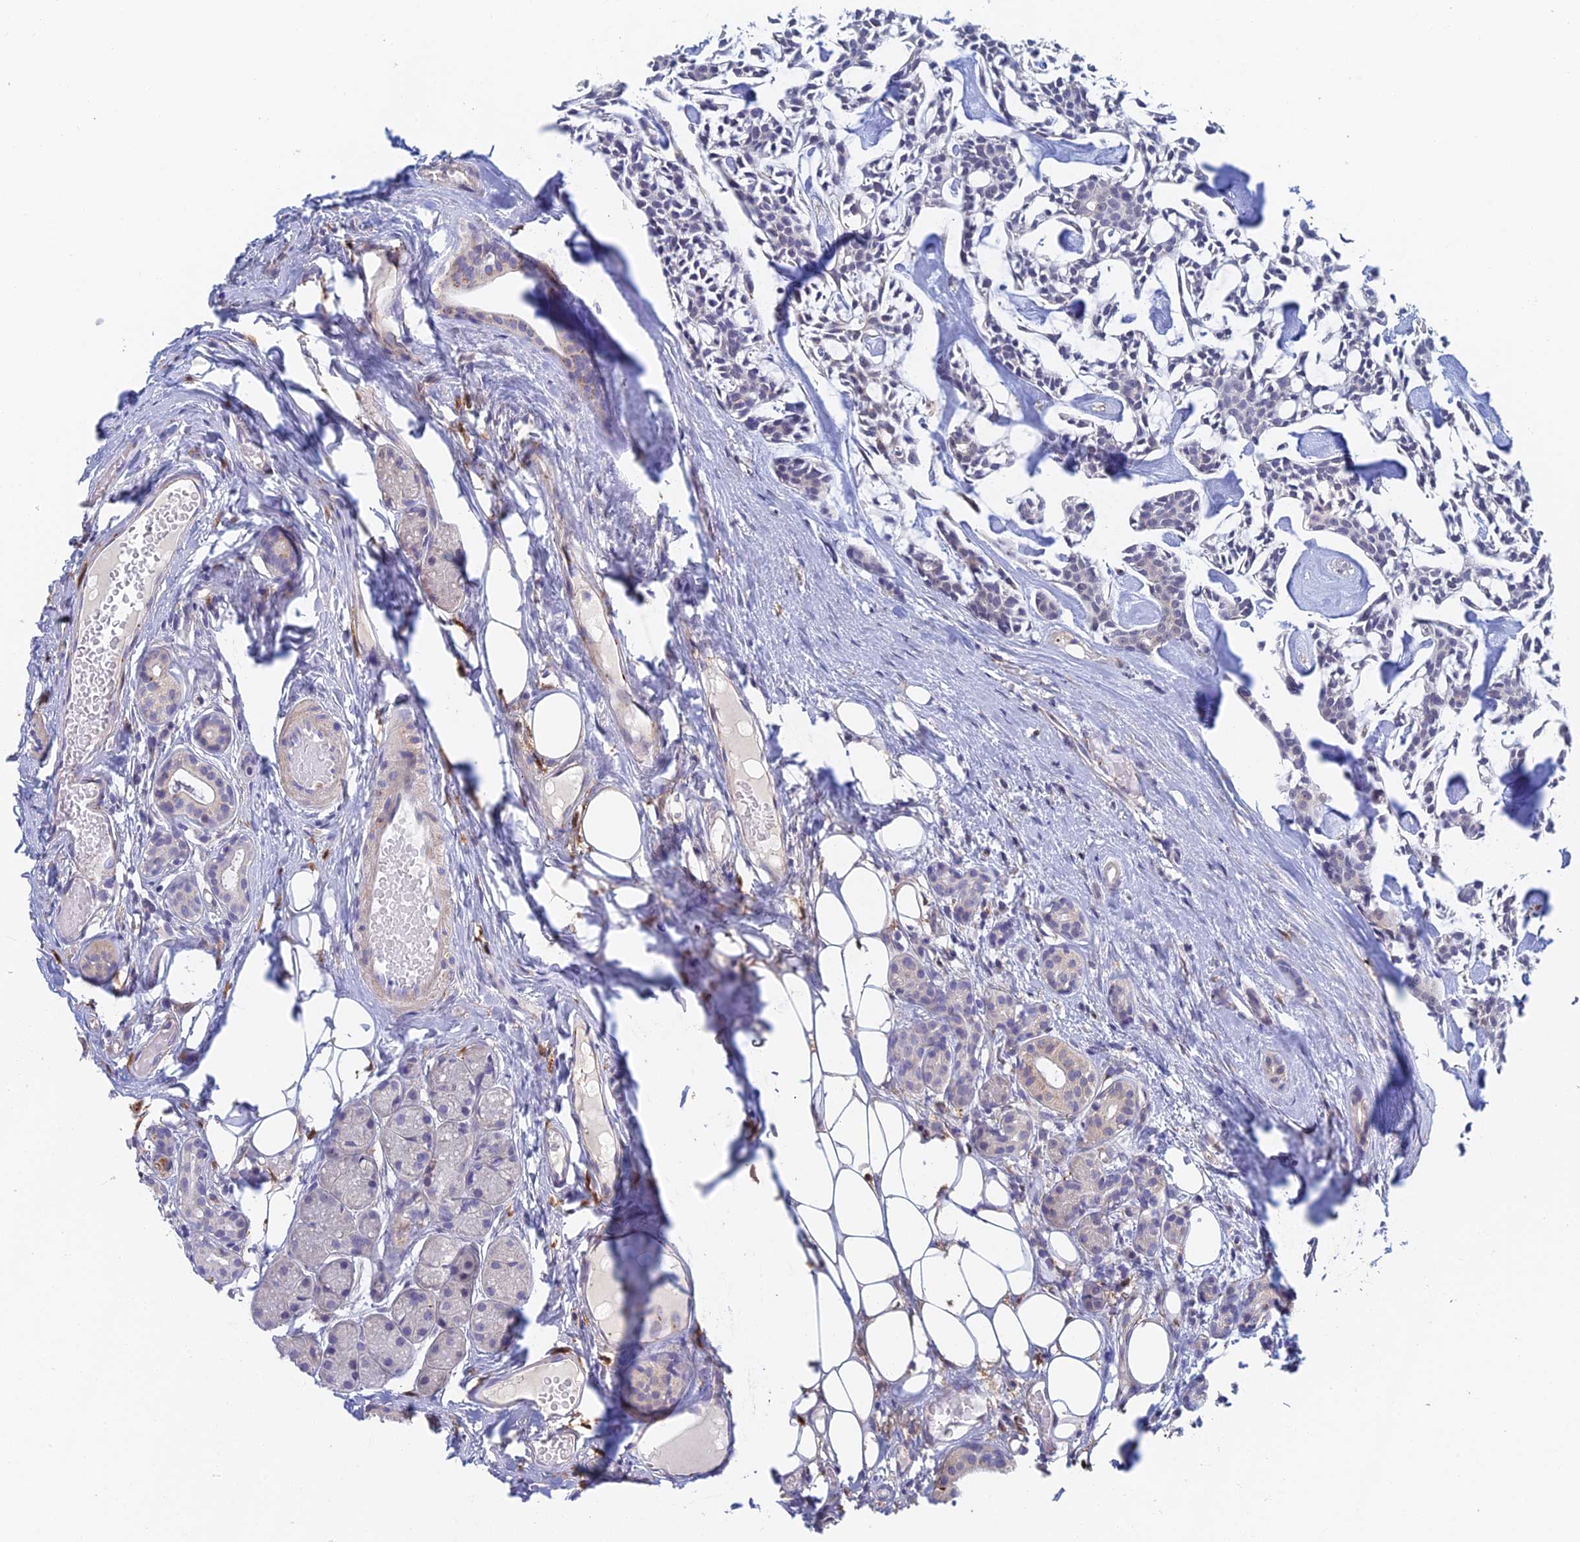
{"staining": {"intensity": "negative", "quantity": "none", "location": "none"}, "tissue": "head and neck cancer", "cell_type": "Tumor cells", "image_type": "cancer", "snomed": [{"axis": "morphology", "description": "Adenocarcinoma, NOS"}, {"axis": "topography", "description": "Salivary gland"}, {"axis": "topography", "description": "Head-Neck"}], "caption": "This is an IHC photomicrograph of head and neck adenocarcinoma. There is no expression in tumor cells.", "gene": "SLC24A3", "patient": {"sex": "male", "age": 55}}